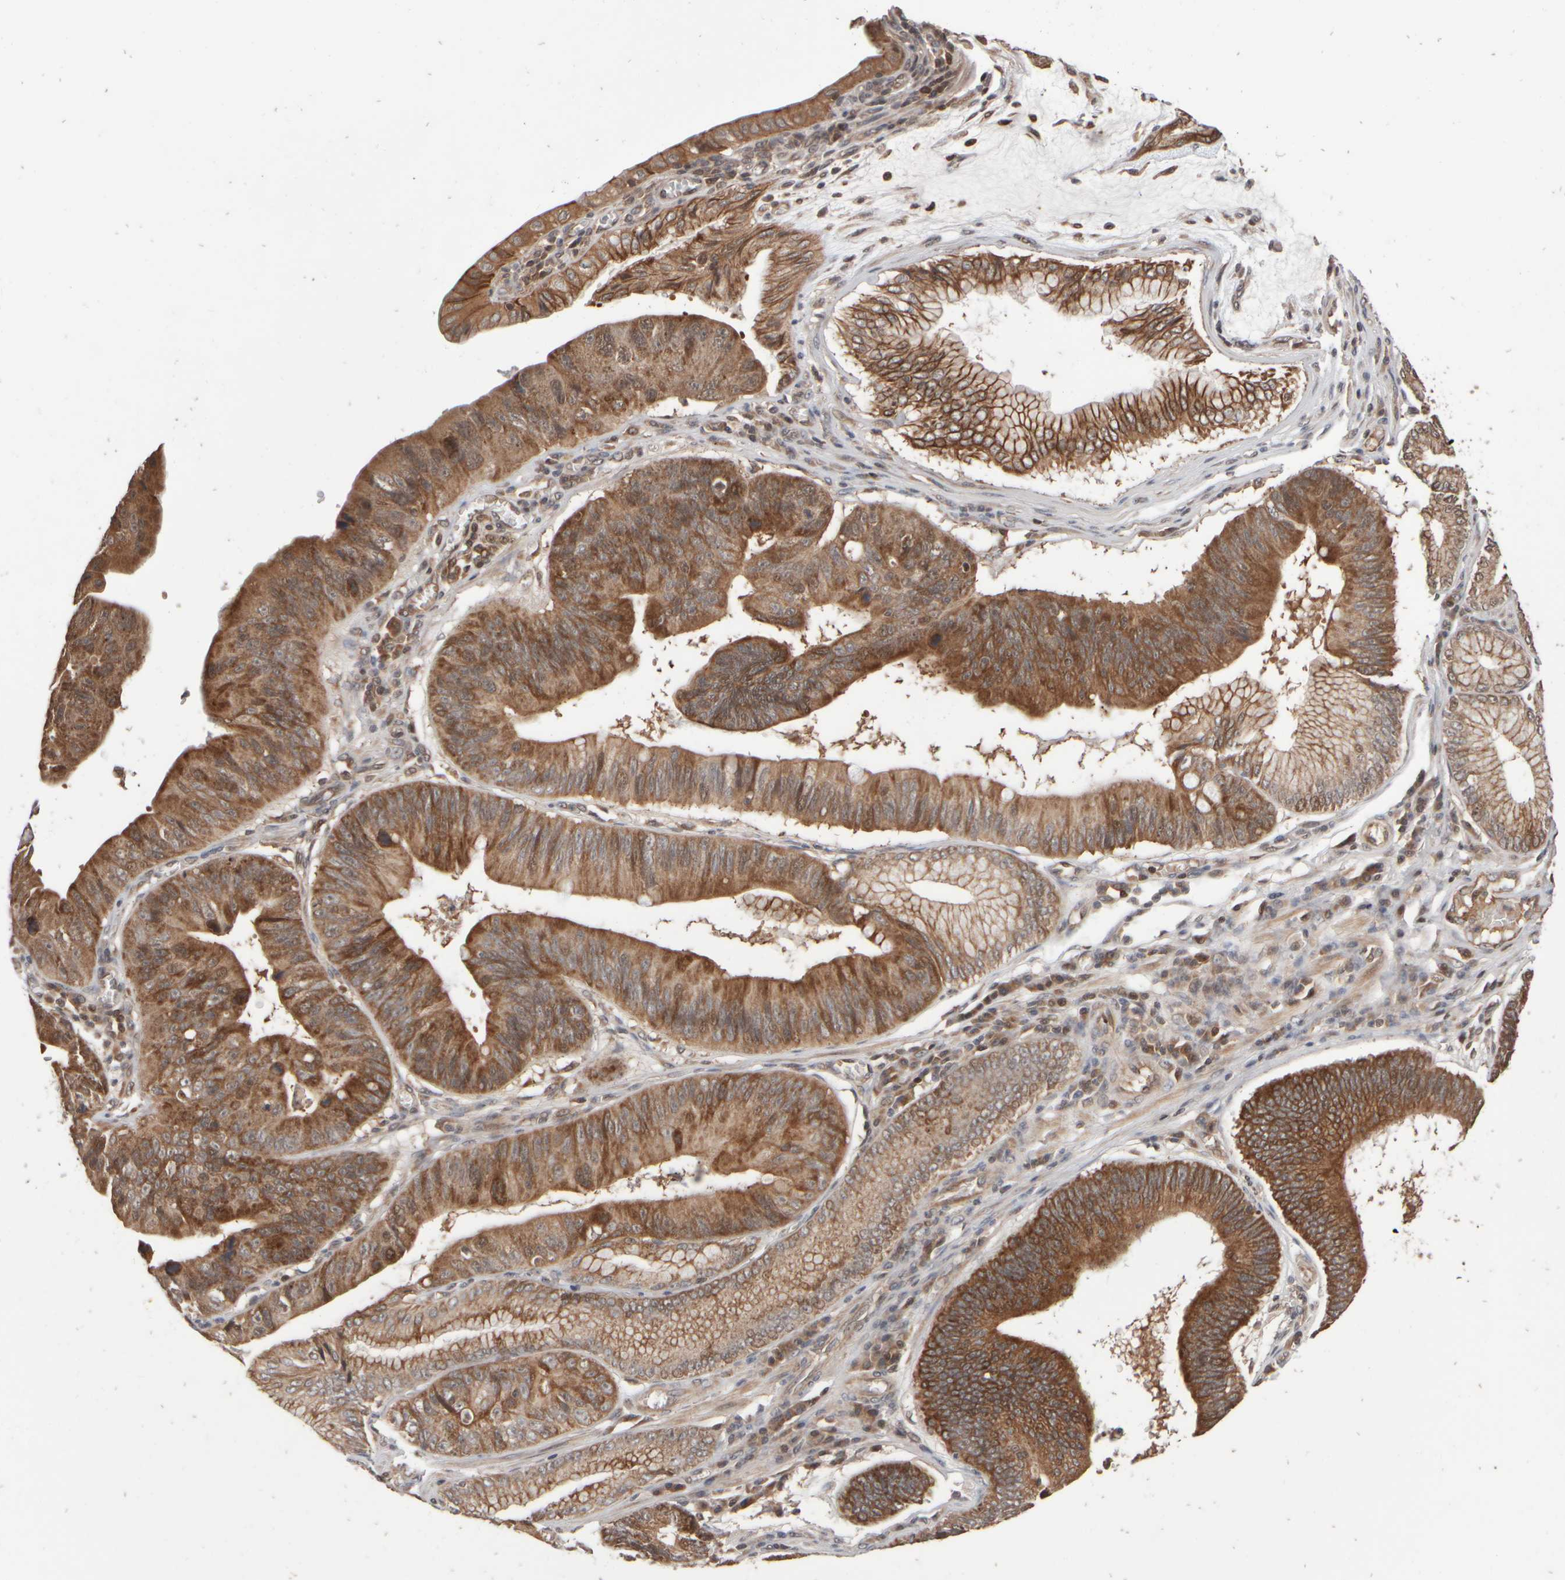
{"staining": {"intensity": "moderate", "quantity": ">75%", "location": "cytoplasmic/membranous"}, "tissue": "stomach cancer", "cell_type": "Tumor cells", "image_type": "cancer", "snomed": [{"axis": "morphology", "description": "Adenocarcinoma, NOS"}, {"axis": "topography", "description": "Stomach"}], "caption": "Stomach cancer was stained to show a protein in brown. There is medium levels of moderate cytoplasmic/membranous staining in about >75% of tumor cells.", "gene": "ABHD11", "patient": {"sex": "male", "age": 59}}